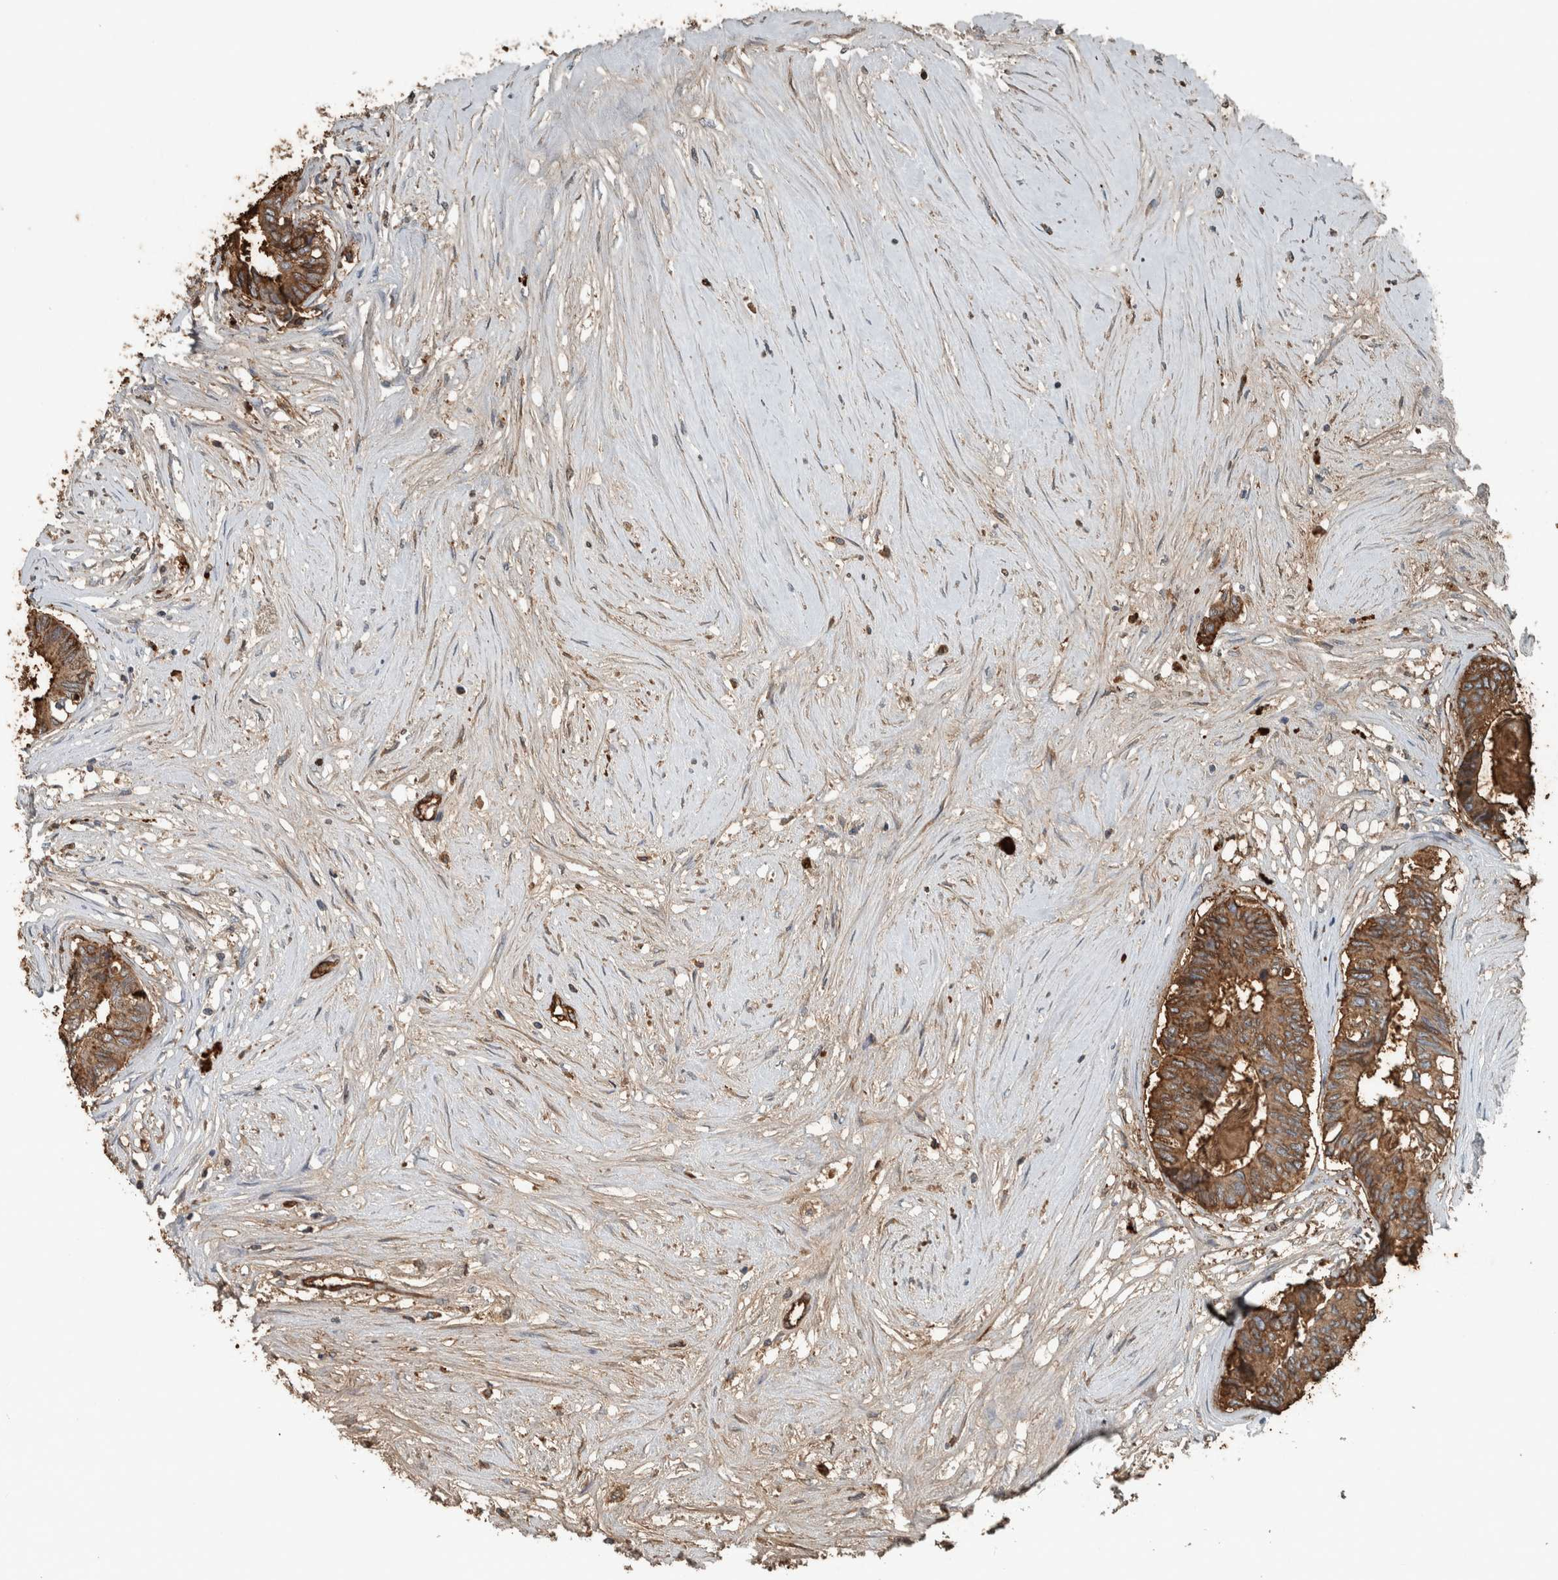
{"staining": {"intensity": "moderate", "quantity": ">75%", "location": "cytoplasmic/membranous"}, "tissue": "colorectal cancer", "cell_type": "Tumor cells", "image_type": "cancer", "snomed": [{"axis": "morphology", "description": "Adenocarcinoma, NOS"}, {"axis": "topography", "description": "Rectum"}], "caption": "Protein analysis of colorectal cancer tissue exhibits moderate cytoplasmic/membranous staining in approximately >75% of tumor cells.", "gene": "LBP", "patient": {"sex": "male", "age": 63}}